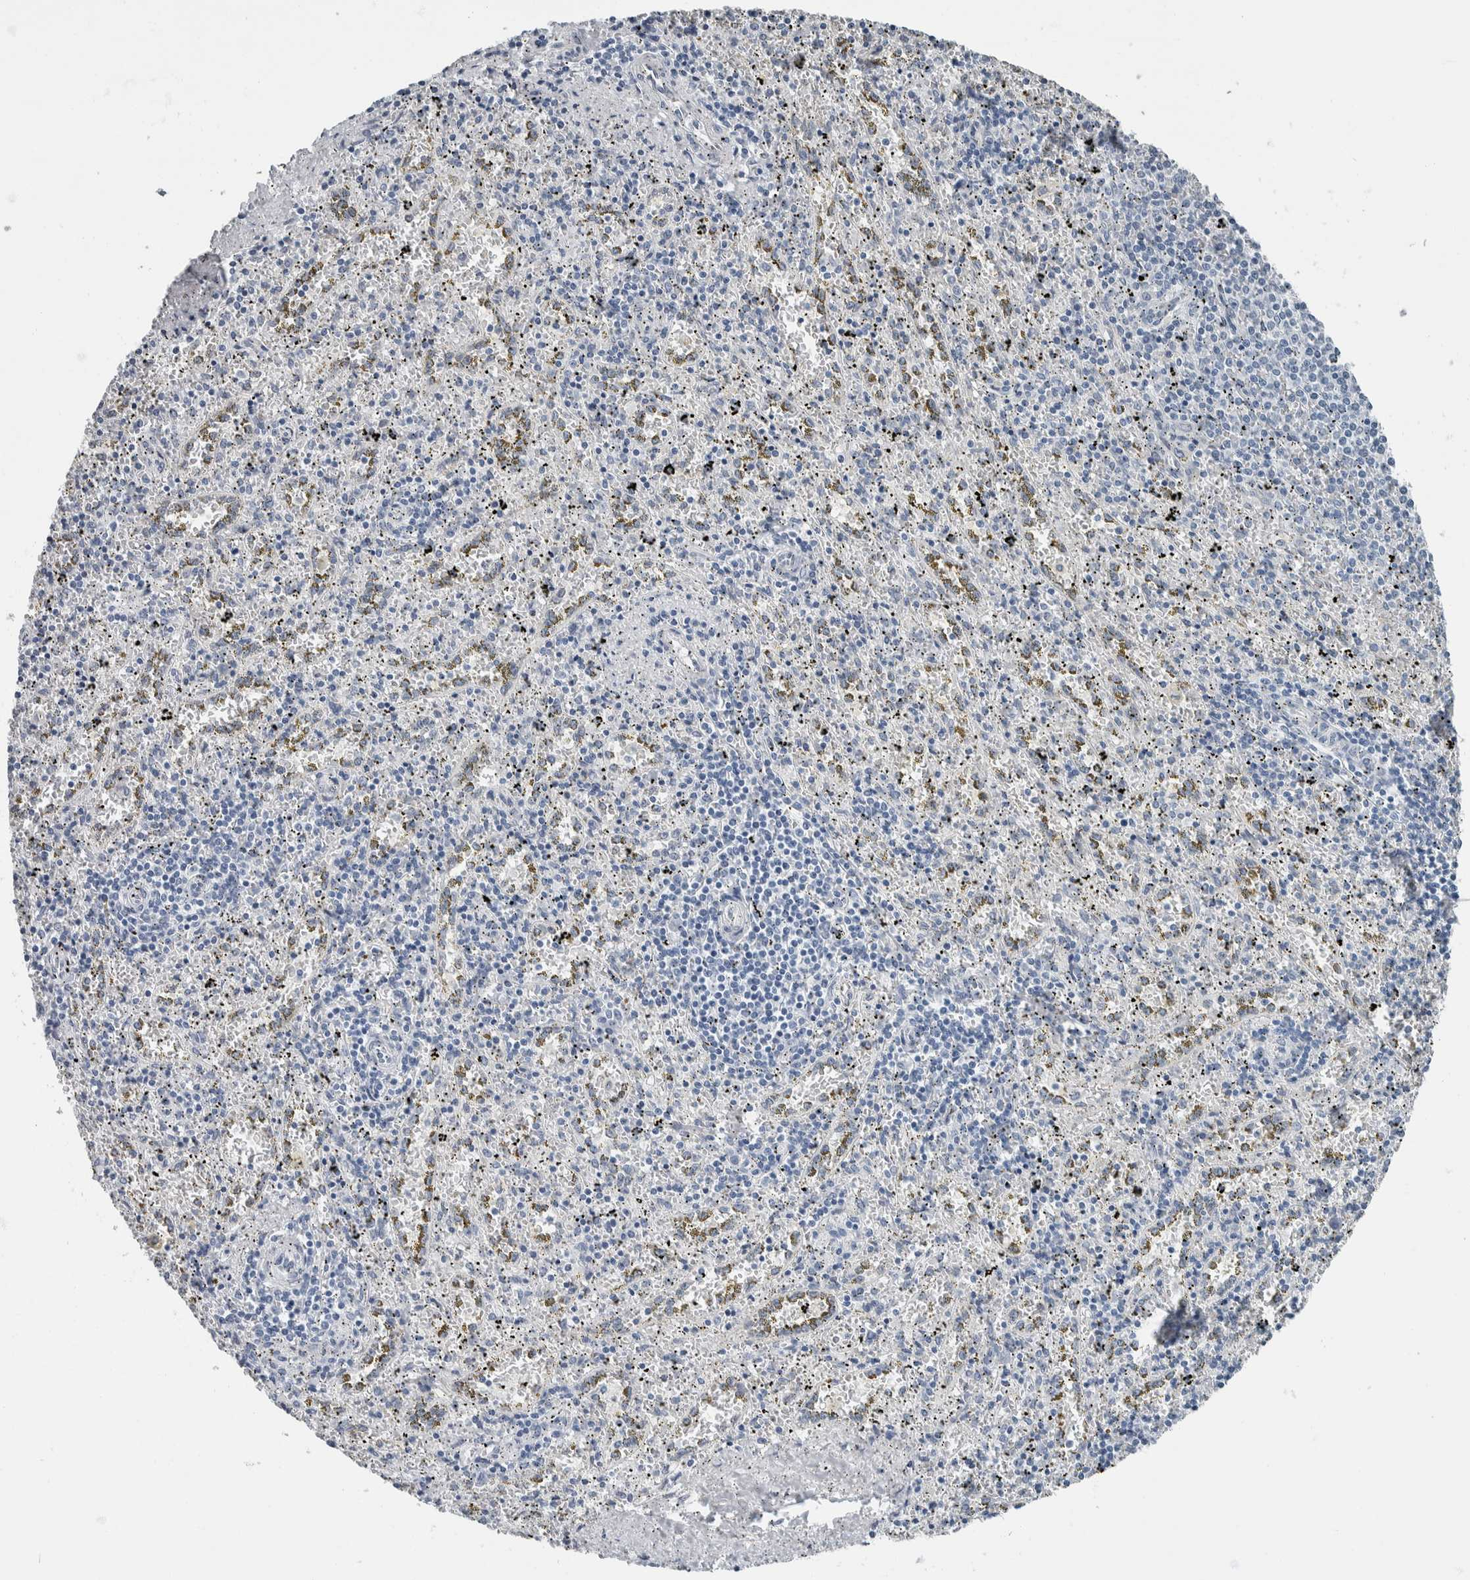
{"staining": {"intensity": "negative", "quantity": "none", "location": "none"}, "tissue": "spleen", "cell_type": "Cells in red pulp", "image_type": "normal", "snomed": [{"axis": "morphology", "description": "Normal tissue, NOS"}, {"axis": "topography", "description": "Spleen"}], "caption": "Immunohistochemistry photomicrograph of unremarkable spleen: spleen stained with DAB (3,3'-diaminobenzidine) exhibits no significant protein expression in cells in red pulp.", "gene": "NEFM", "patient": {"sex": "male", "age": 11}}